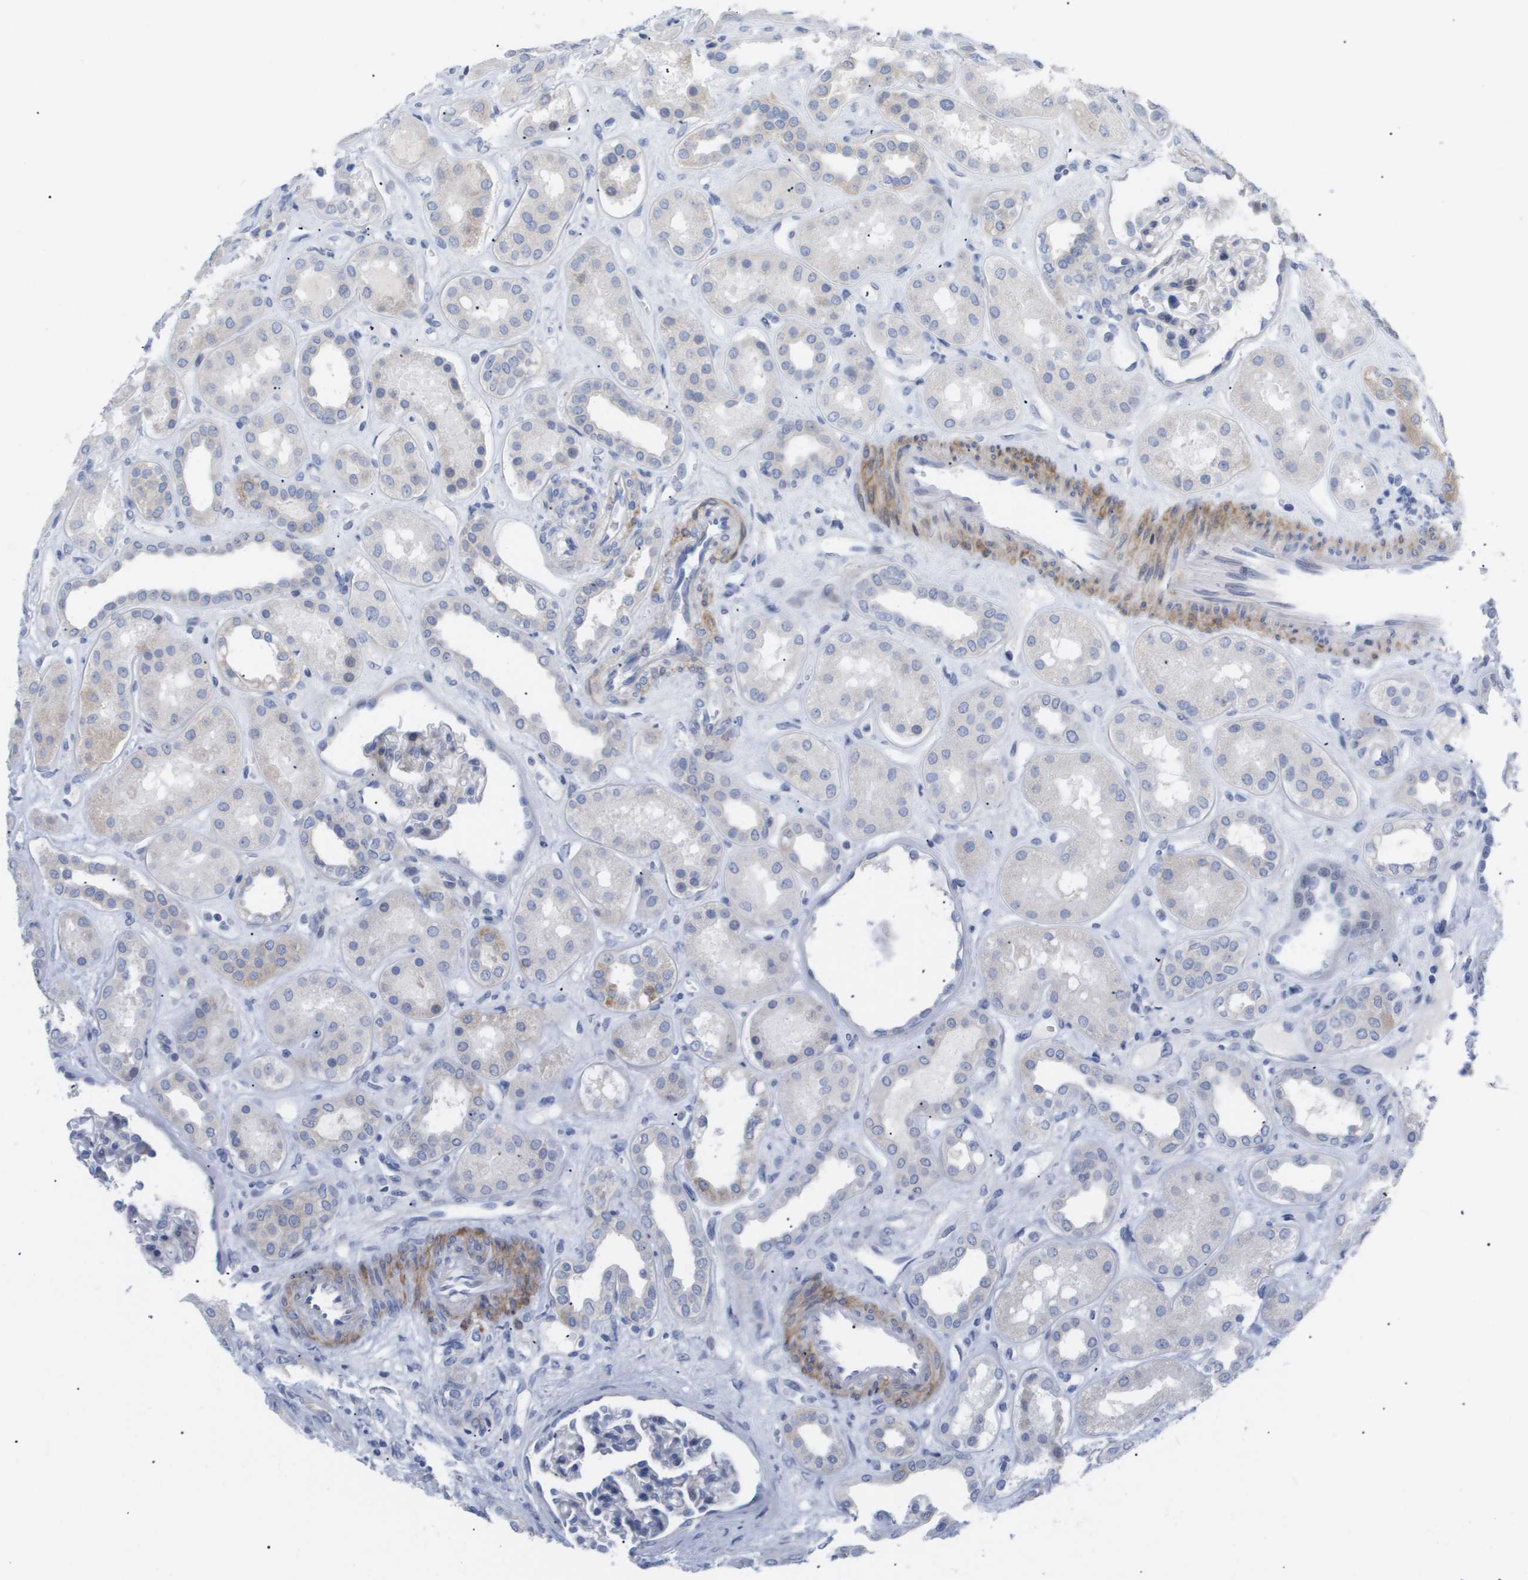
{"staining": {"intensity": "negative", "quantity": "none", "location": "none"}, "tissue": "kidney", "cell_type": "Cells in glomeruli", "image_type": "normal", "snomed": [{"axis": "morphology", "description": "Normal tissue, NOS"}, {"axis": "topography", "description": "Kidney"}], "caption": "The immunohistochemistry (IHC) micrograph has no significant expression in cells in glomeruli of kidney. (Immunohistochemistry (ihc), brightfield microscopy, high magnification).", "gene": "CAV3", "patient": {"sex": "male", "age": 59}}